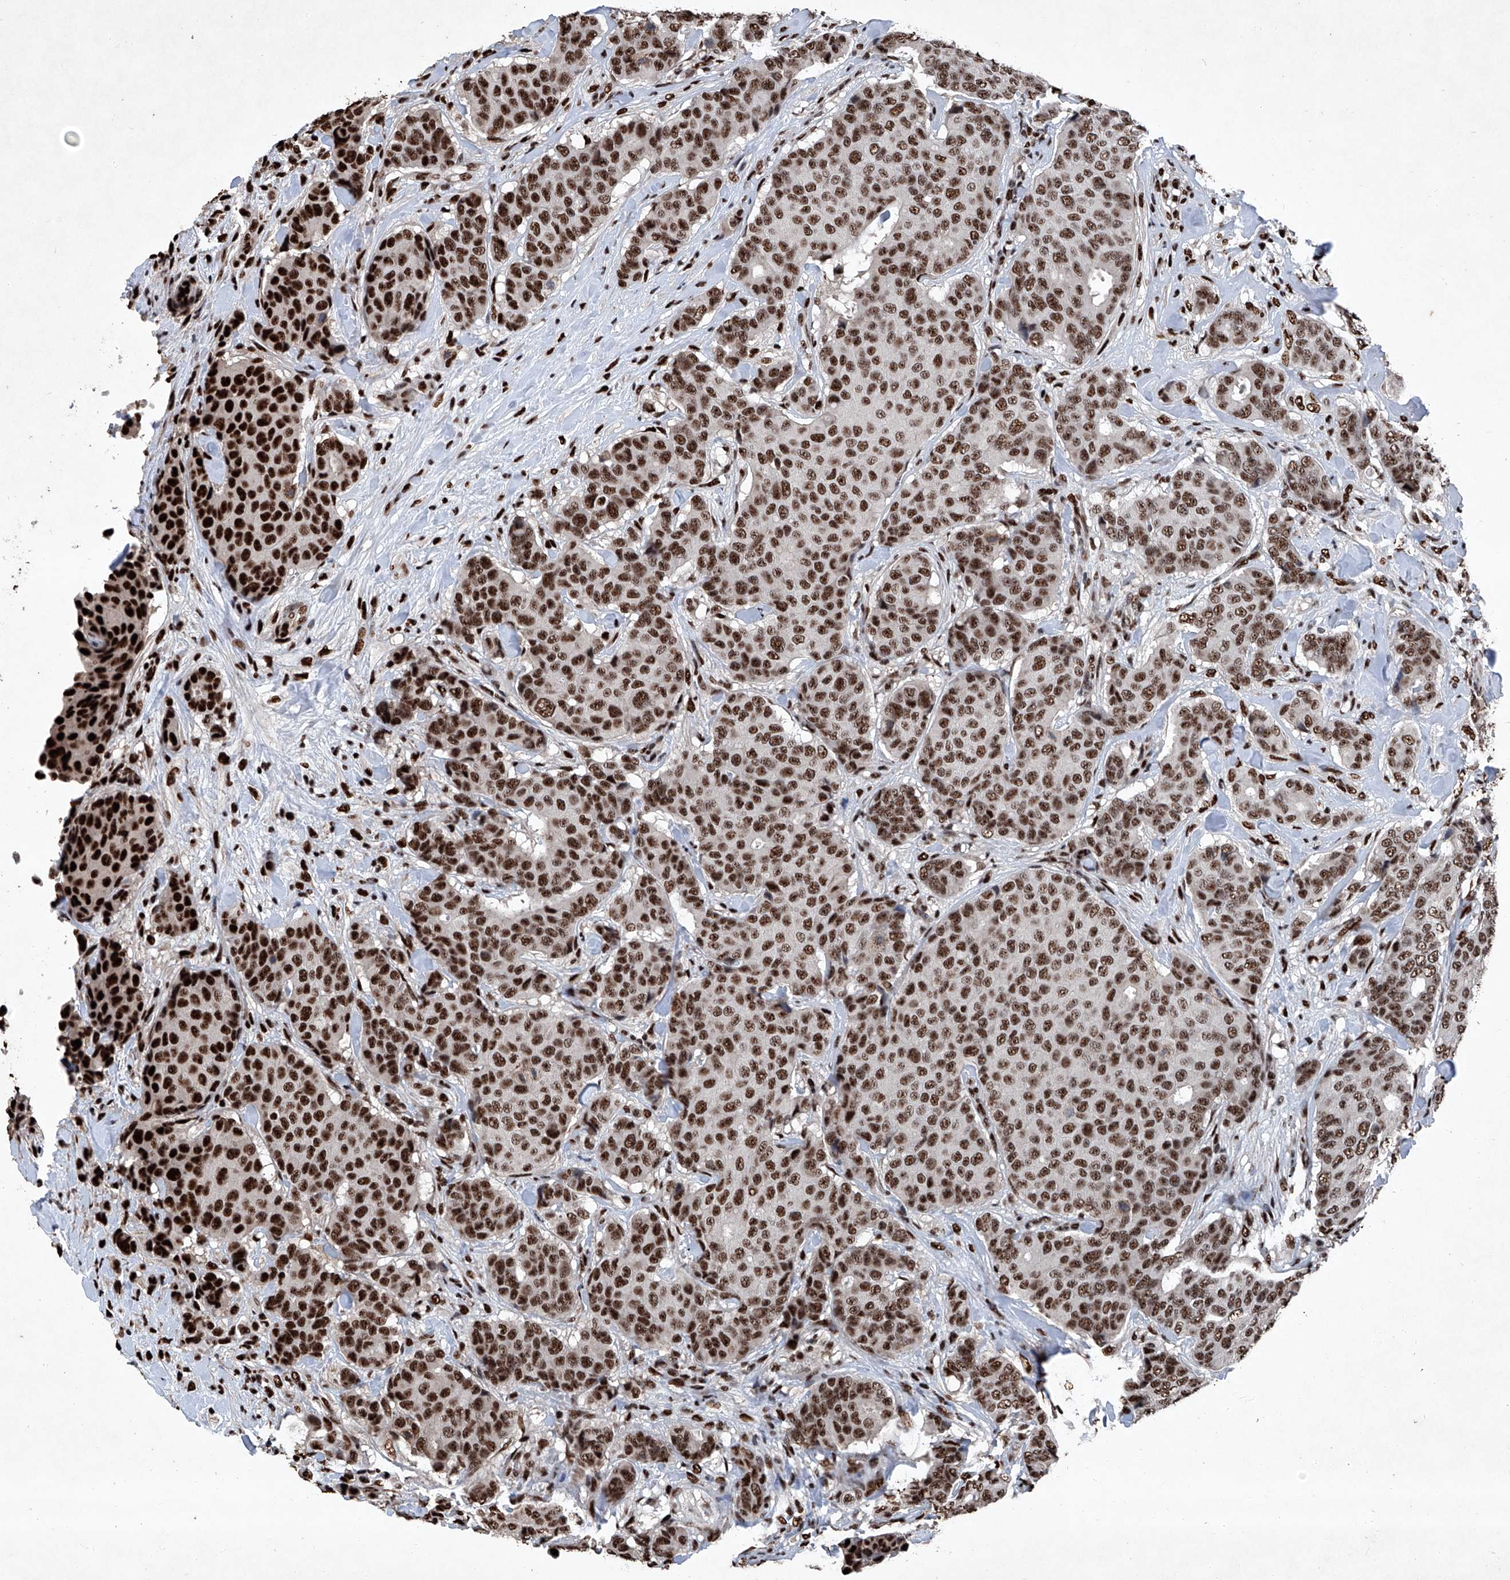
{"staining": {"intensity": "strong", "quantity": ">75%", "location": "nuclear"}, "tissue": "breast cancer", "cell_type": "Tumor cells", "image_type": "cancer", "snomed": [{"axis": "morphology", "description": "Duct carcinoma"}, {"axis": "topography", "description": "Breast"}], "caption": "Immunohistochemical staining of human breast cancer shows high levels of strong nuclear protein positivity in approximately >75% of tumor cells. Using DAB (brown) and hematoxylin (blue) stains, captured at high magnification using brightfield microscopy.", "gene": "DDX39B", "patient": {"sex": "female", "age": 75}}